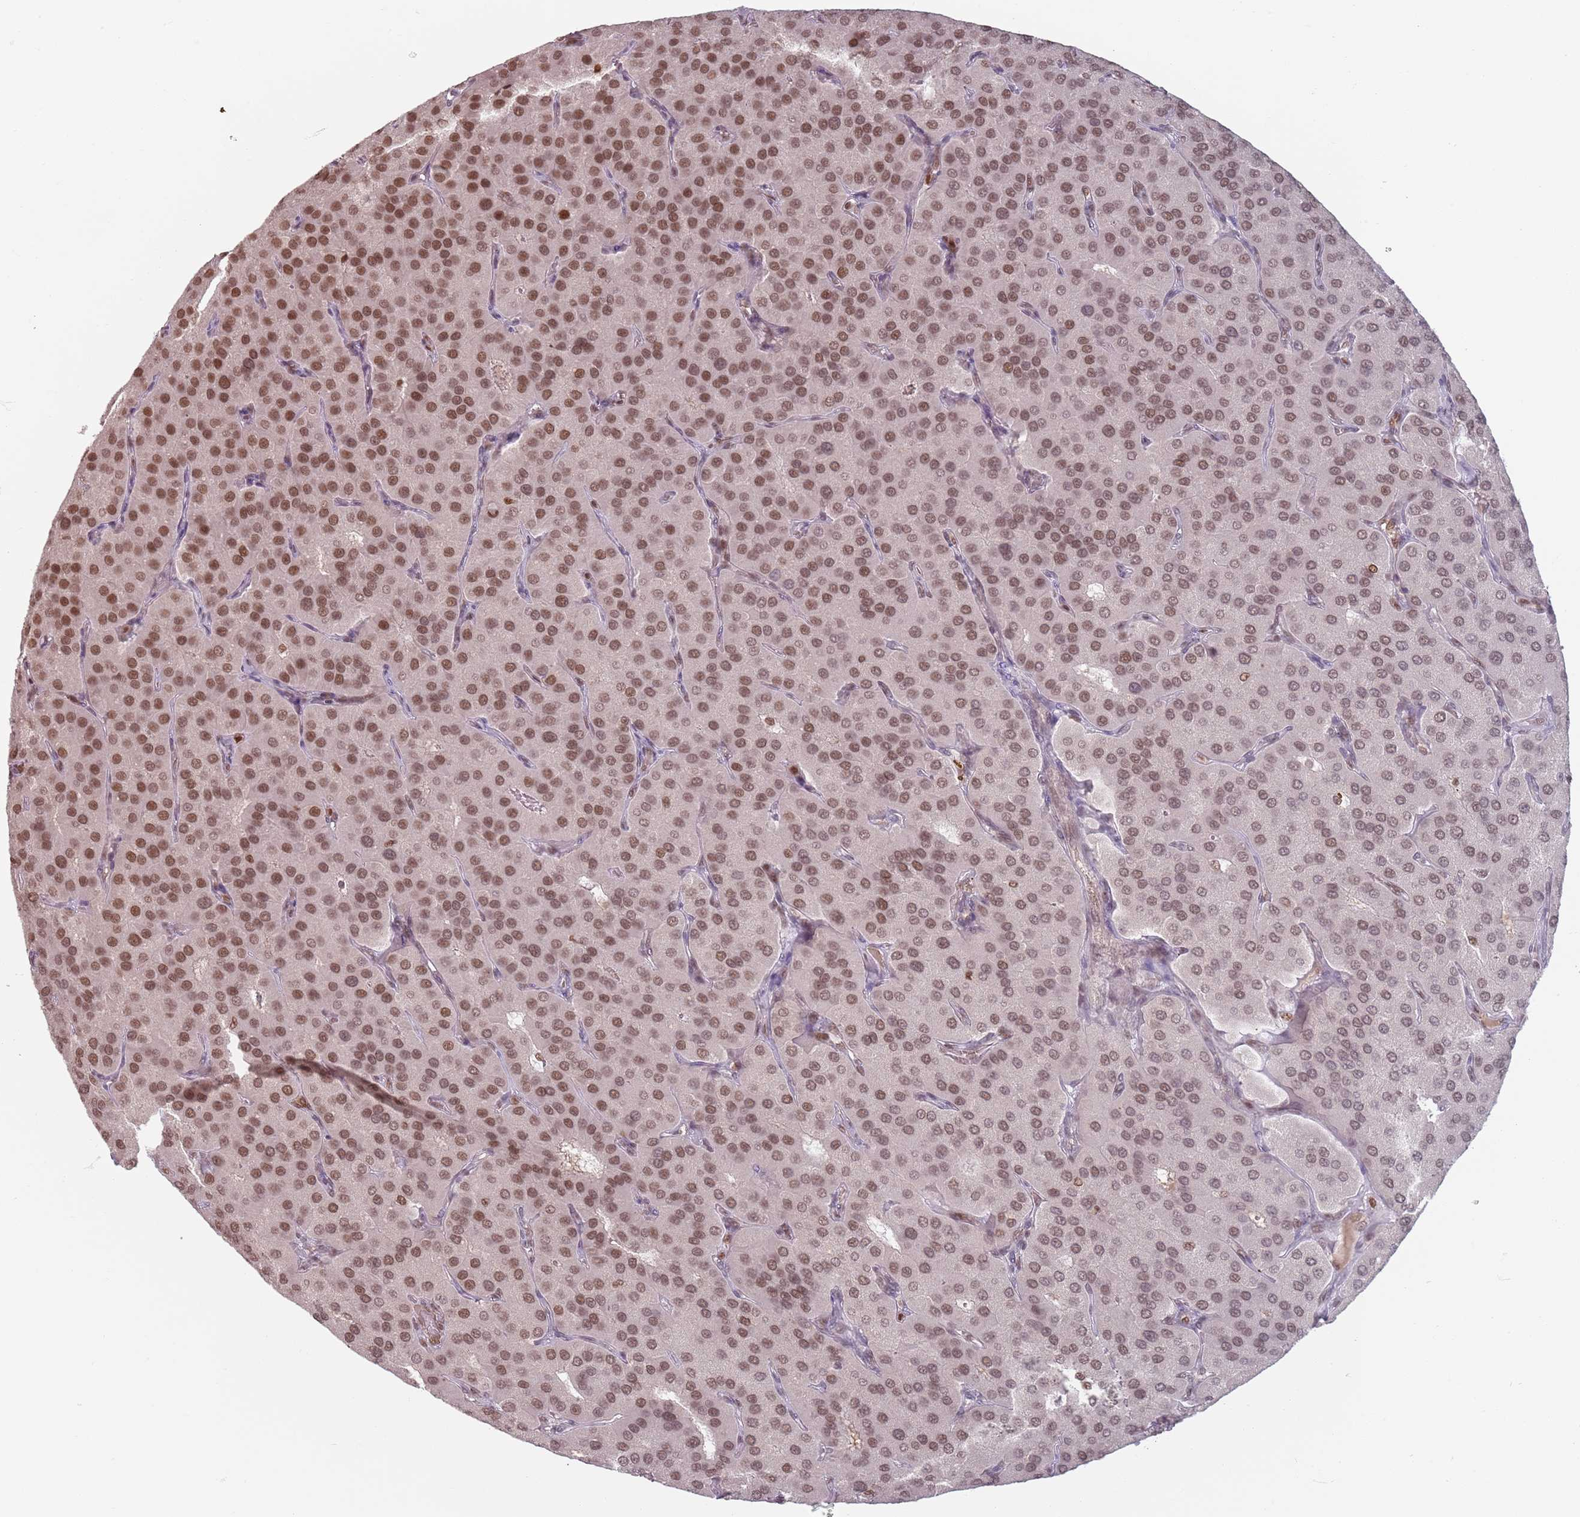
{"staining": {"intensity": "moderate", "quantity": ">75%", "location": "nuclear"}, "tissue": "parathyroid gland", "cell_type": "Glandular cells", "image_type": "normal", "snomed": [{"axis": "morphology", "description": "Normal tissue, NOS"}, {"axis": "morphology", "description": "Adenoma, NOS"}, {"axis": "topography", "description": "Parathyroid gland"}], "caption": "The photomicrograph exhibits staining of benign parathyroid gland, revealing moderate nuclear protein expression (brown color) within glandular cells.", "gene": "NUP50", "patient": {"sex": "female", "age": 86}}